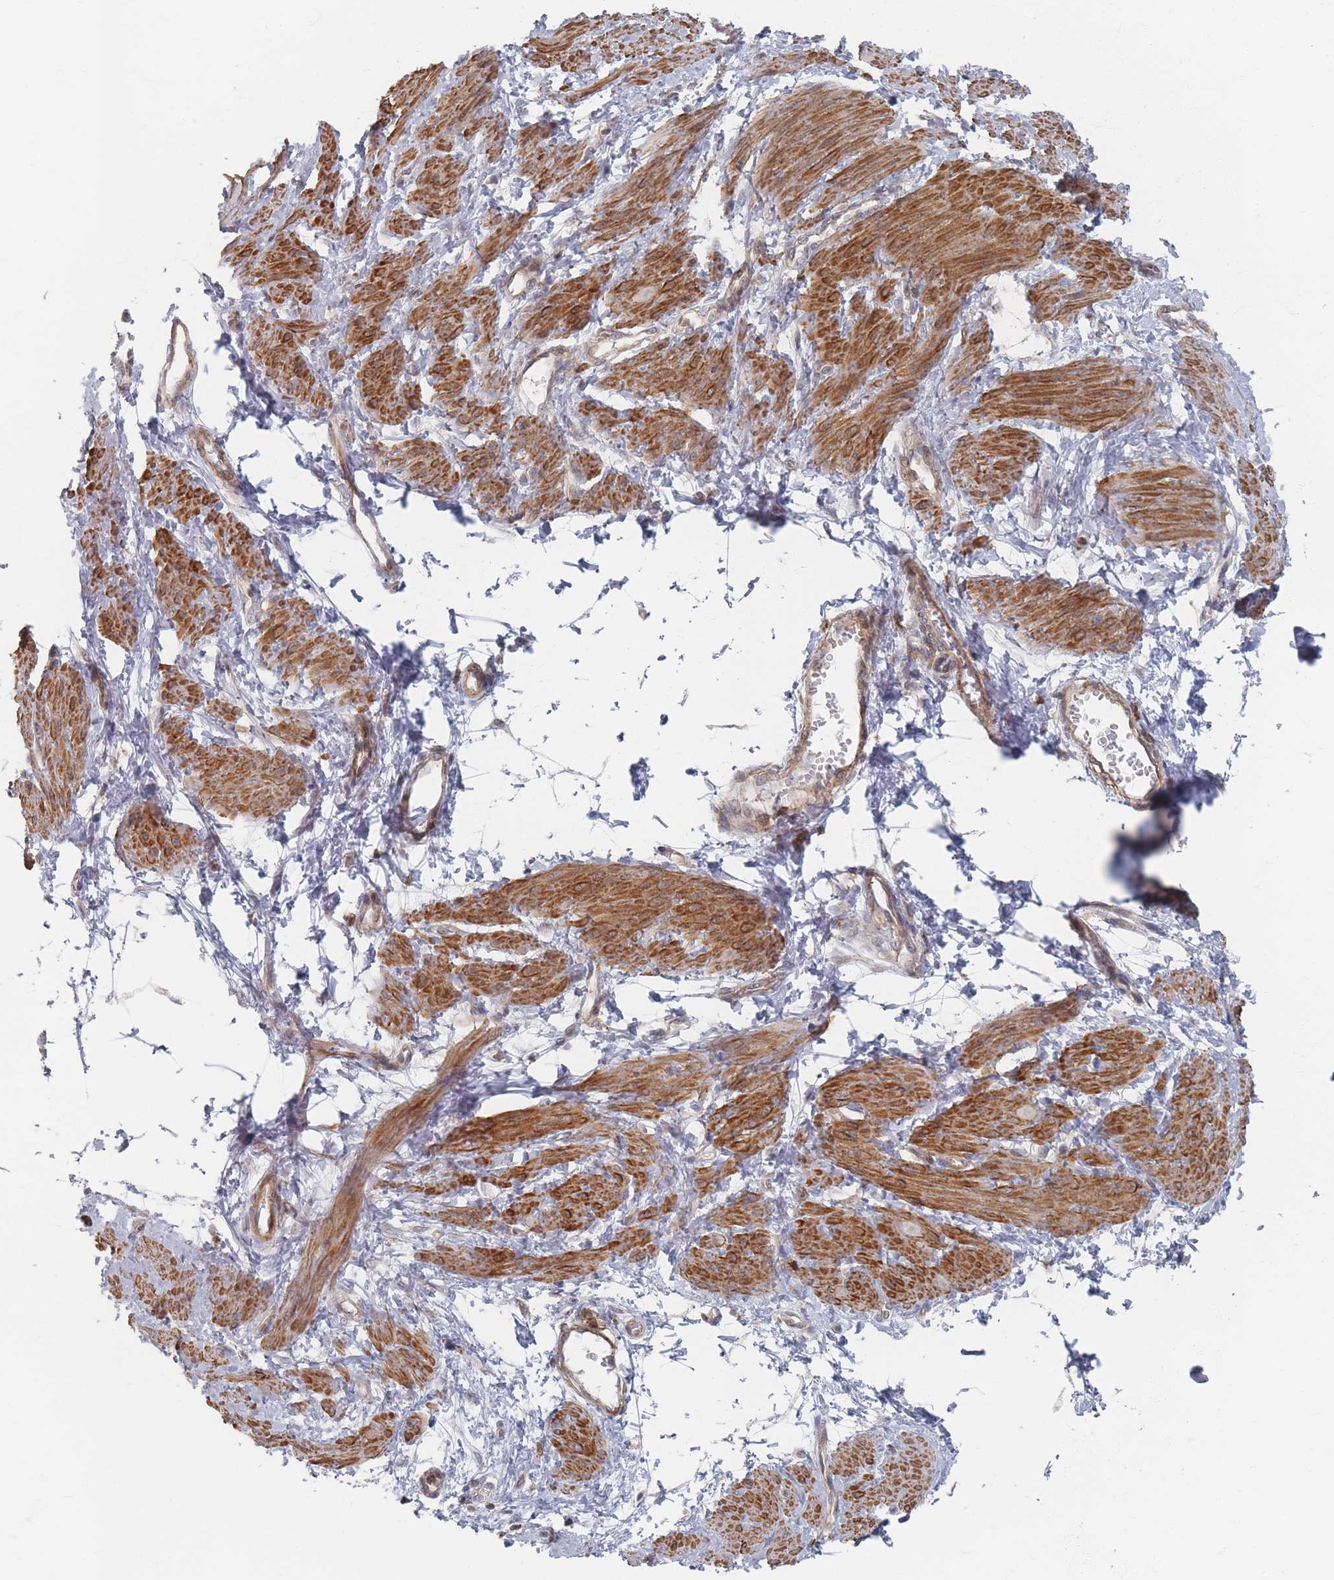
{"staining": {"intensity": "strong", "quantity": ">75%", "location": "cytoplasmic/membranous"}, "tissue": "smooth muscle", "cell_type": "Smooth muscle cells", "image_type": "normal", "snomed": [{"axis": "morphology", "description": "Normal tissue, NOS"}, {"axis": "topography", "description": "Smooth muscle"}, {"axis": "topography", "description": "Uterus"}], "caption": "Strong cytoplasmic/membranous positivity is present in about >75% of smooth muscle cells in benign smooth muscle.", "gene": "ZKSCAN7", "patient": {"sex": "female", "age": 39}}